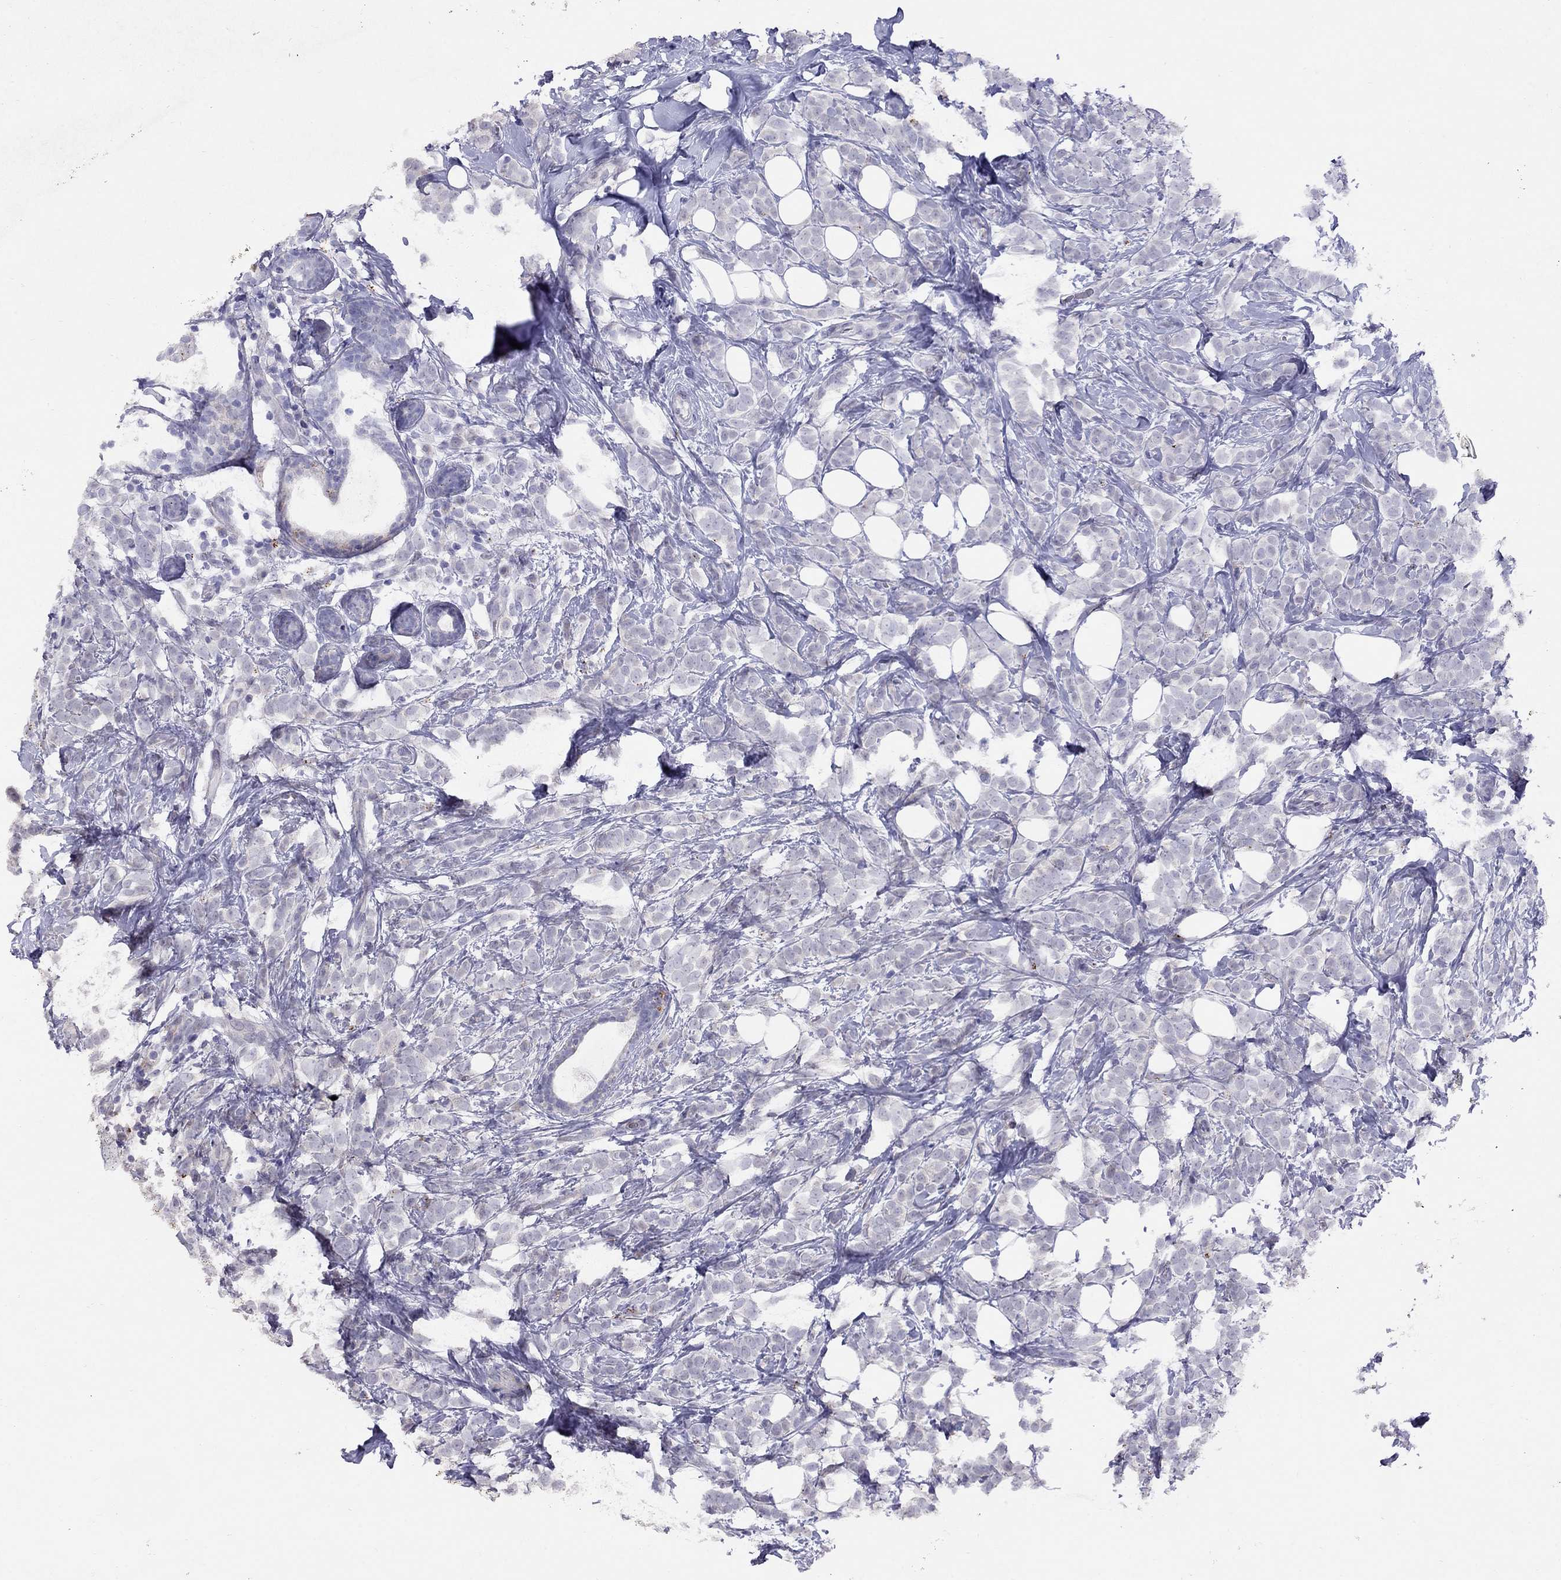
{"staining": {"intensity": "negative", "quantity": "none", "location": "none"}, "tissue": "breast cancer", "cell_type": "Tumor cells", "image_type": "cancer", "snomed": [{"axis": "morphology", "description": "Lobular carcinoma"}, {"axis": "topography", "description": "Breast"}], "caption": "Immunohistochemistry (IHC) image of neoplastic tissue: human lobular carcinoma (breast) stained with DAB (3,3'-diaminobenzidine) shows no significant protein positivity in tumor cells.", "gene": "MAGEB4", "patient": {"sex": "female", "age": 49}}